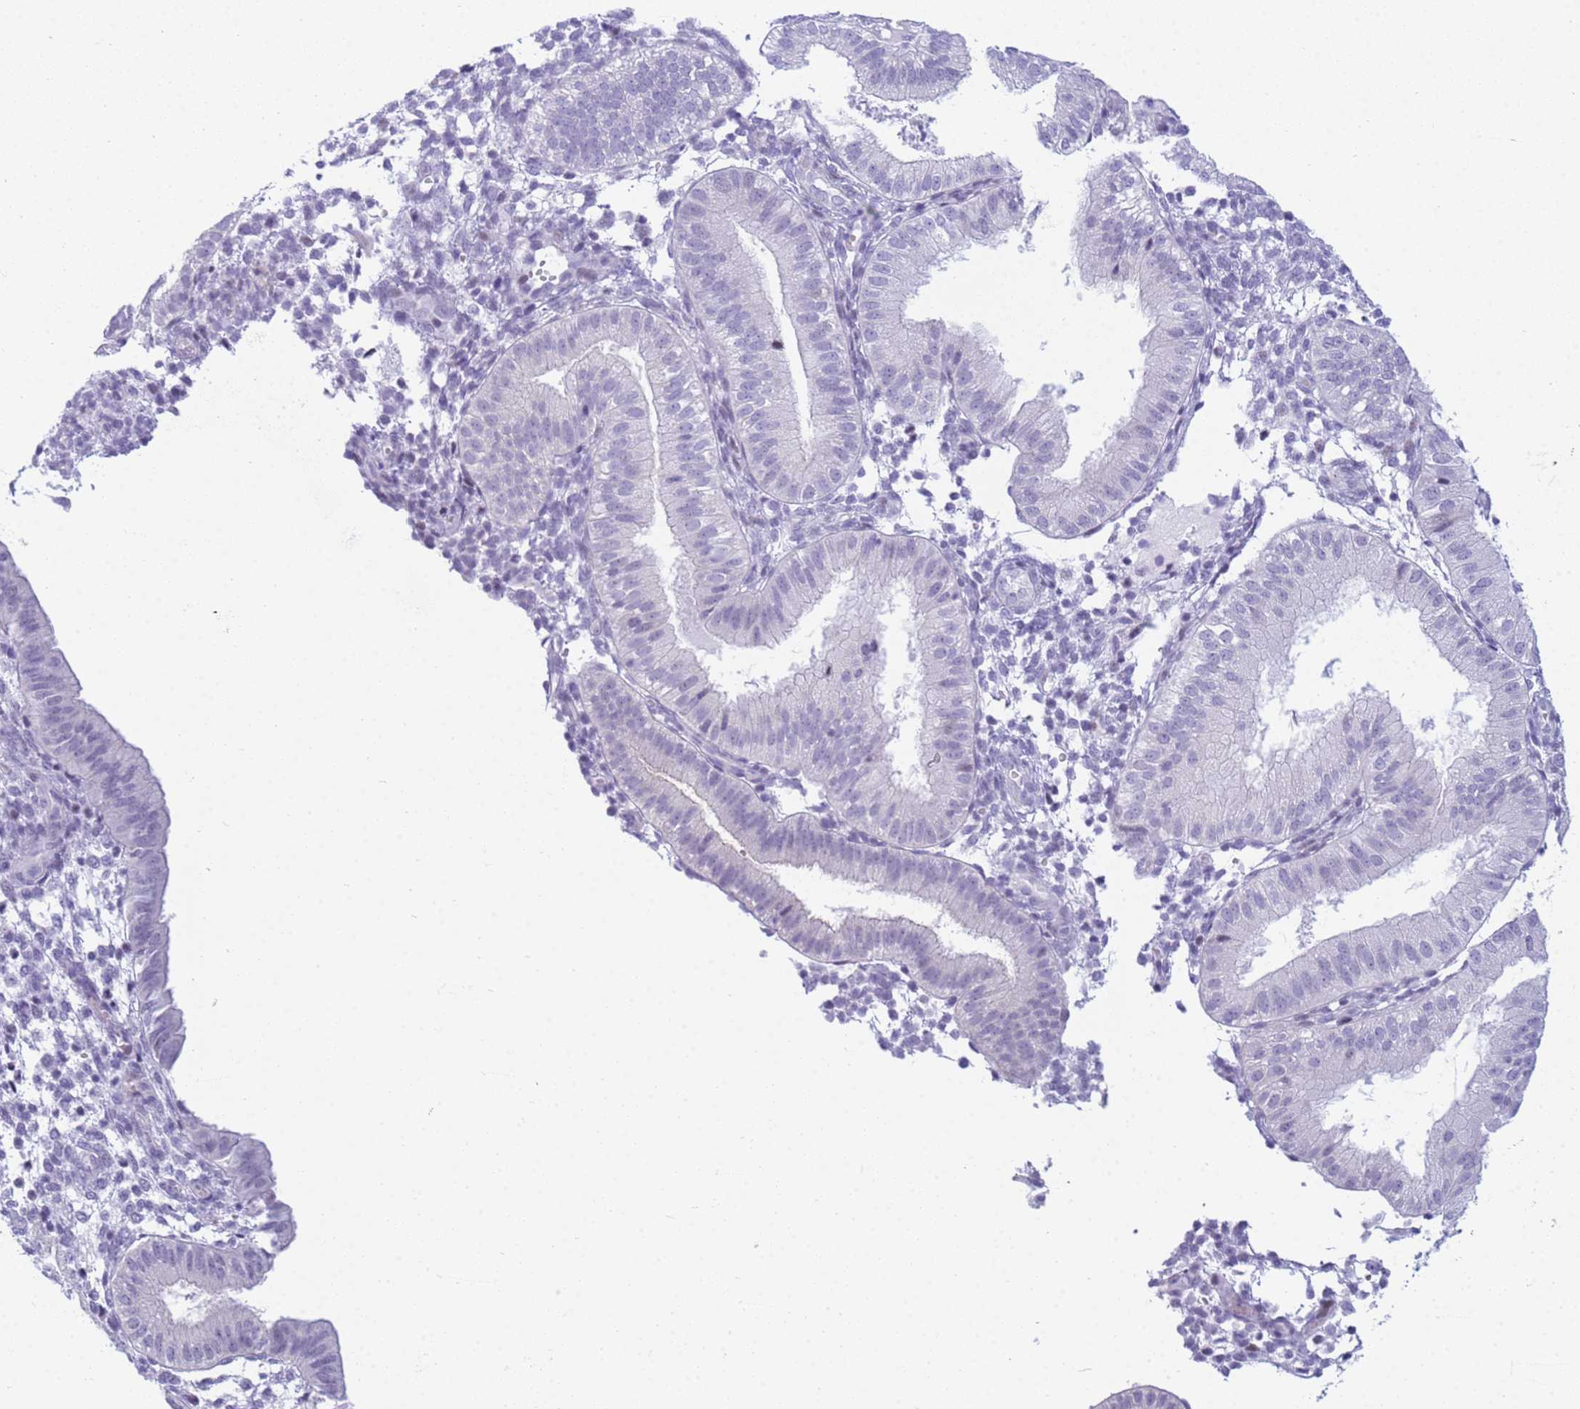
{"staining": {"intensity": "negative", "quantity": "none", "location": "none"}, "tissue": "endometrium", "cell_type": "Cells in endometrial stroma", "image_type": "normal", "snomed": [{"axis": "morphology", "description": "Normal tissue, NOS"}, {"axis": "topography", "description": "Endometrium"}], "caption": "IHC of unremarkable endometrium exhibits no expression in cells in endometrial stroma.", "gene": "SNX20", "patient": {"sex": "female", "age": 39}}